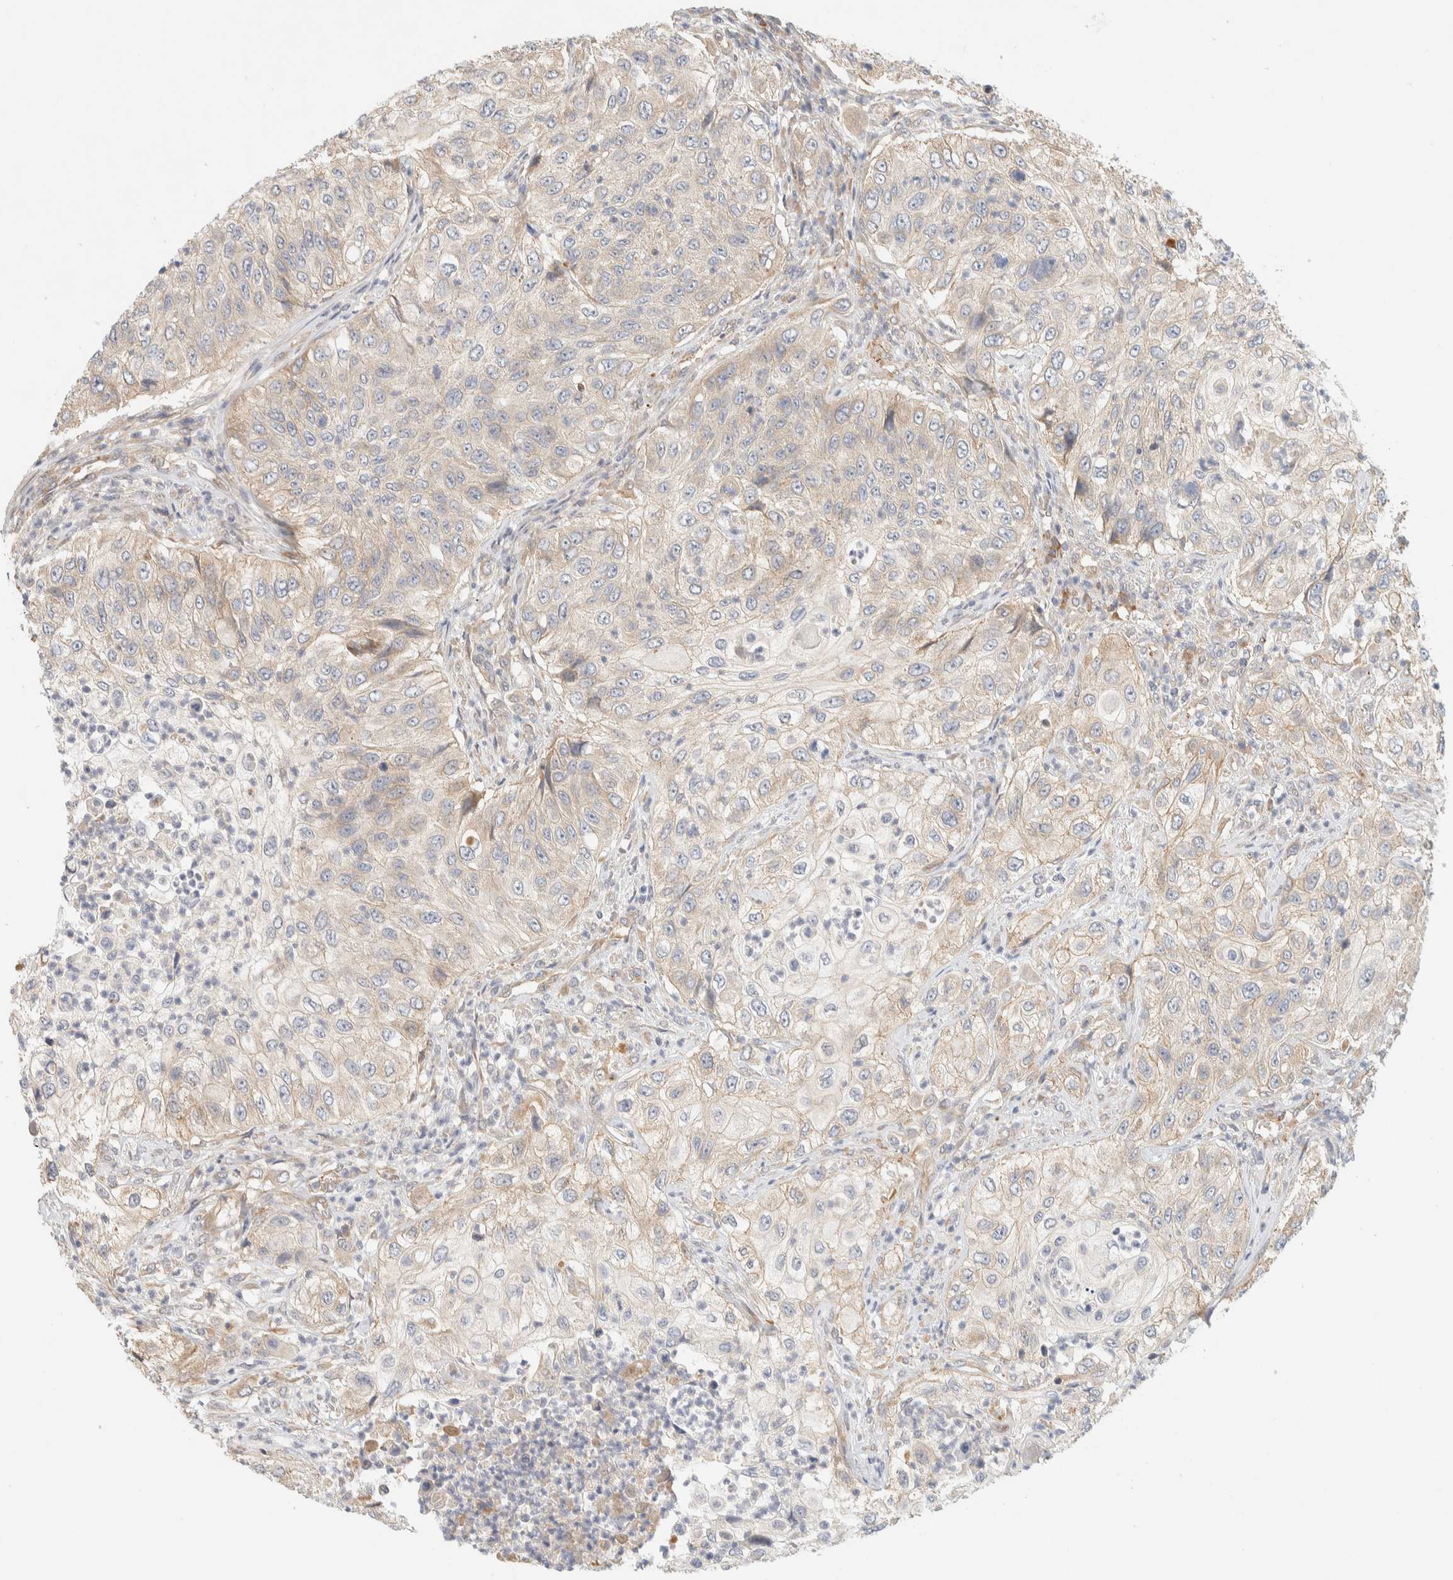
{"staining": {"intensity": "weak", "quantity": "<25%", "location": "cytoplasmic/membranous"}, "tissue": "urothelial cancer", "cell_type": "Tumor cells", "image_type": "cancer", "snomed": [{"axis": "morphology", "description": "Urothelial carcinoma, High grade"}, {"axis": "topography", "description": "Urinary bladder"}], "caption": "High-grade urothelial carcinoma was stained to show a protein in brown. There is no significant expression in tumor cells. The staining is performed using DAB (3,3'-diaminobenzidine) brown chromogen with nuclei counter-stained in using hematoxylin.", "gene": "FAT1", "patient": {"sex": "female", "age": 60}}